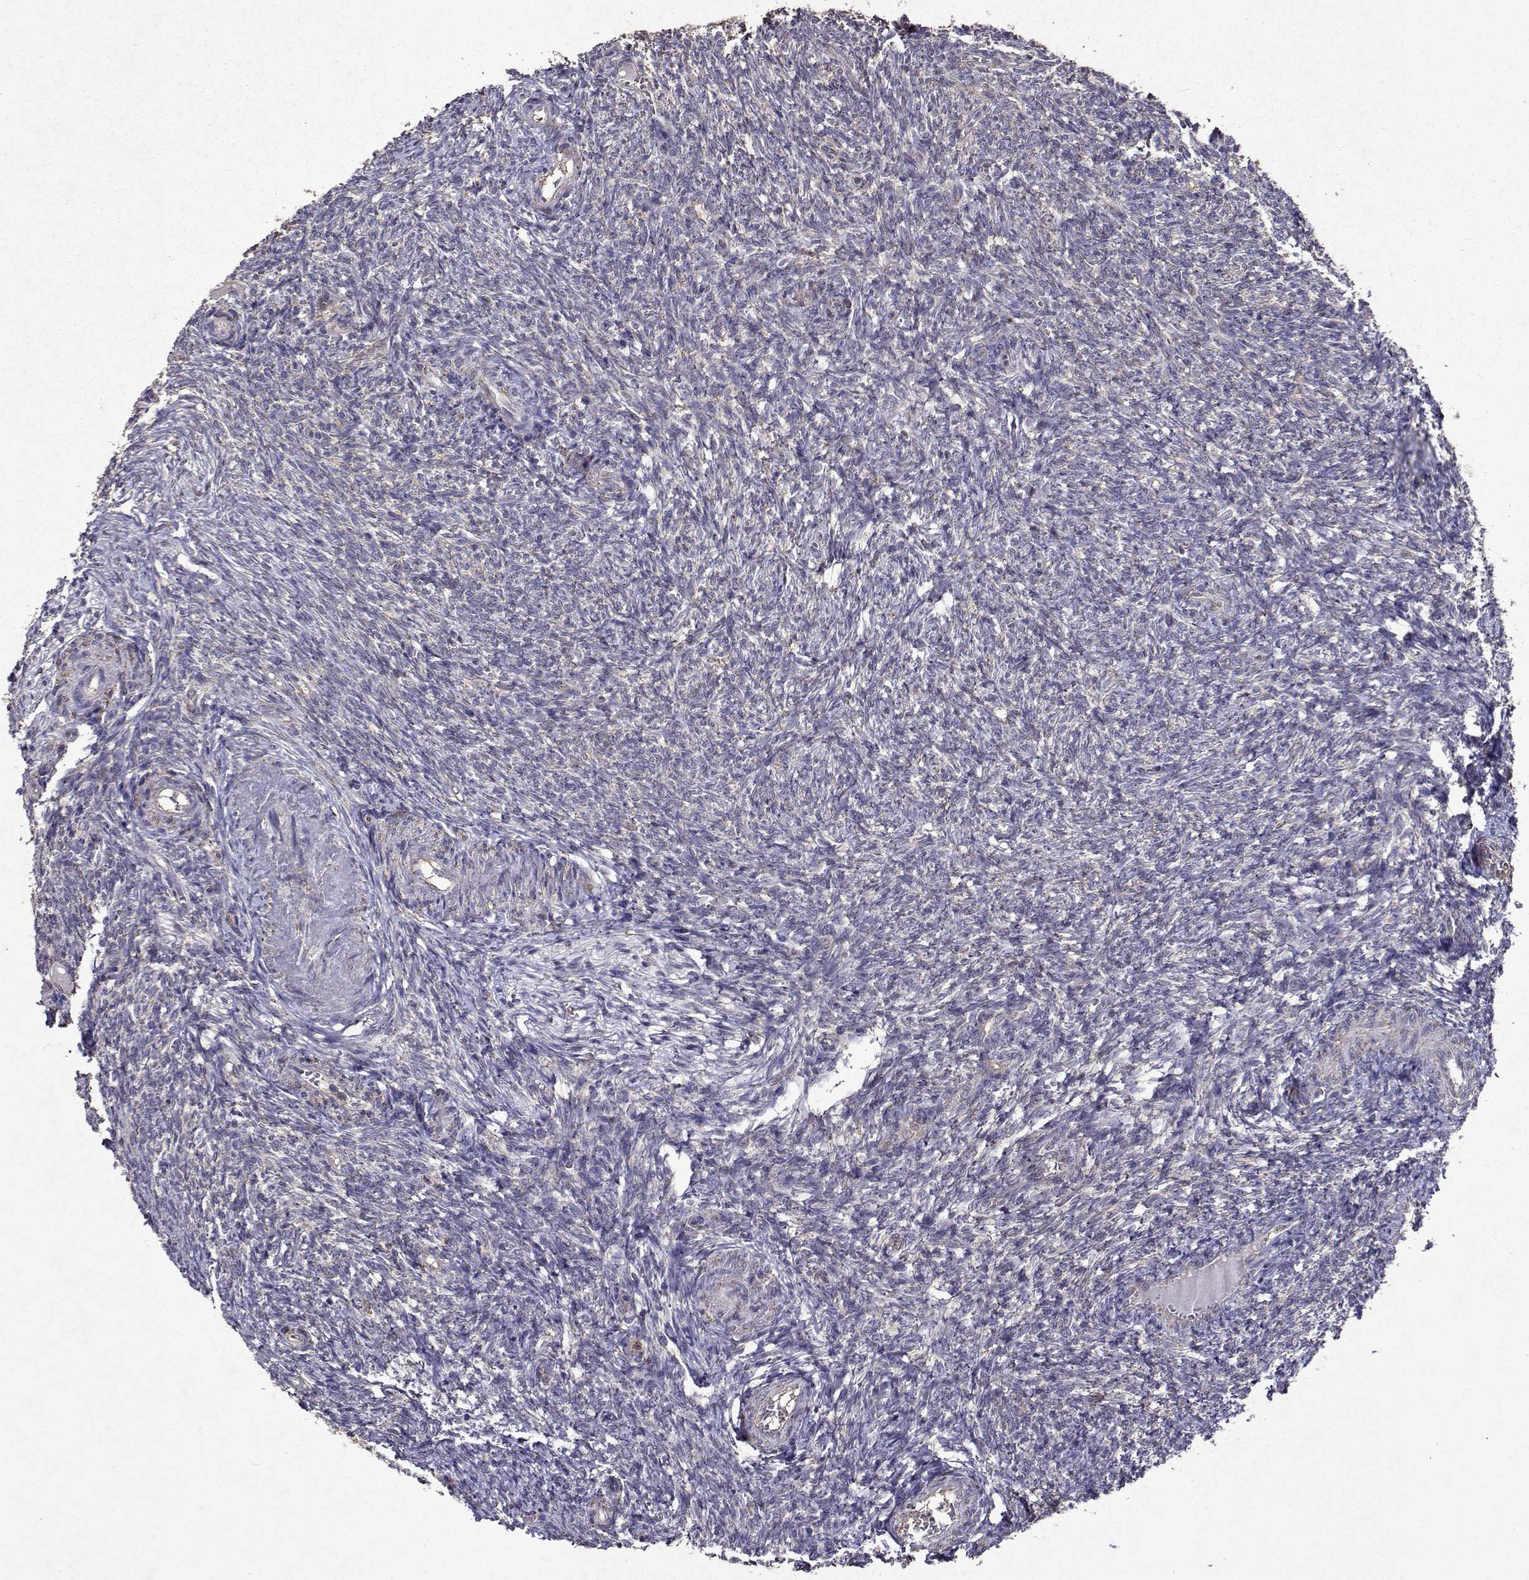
{"staining": {"intensity": "moderate", "quantity": ">75%", "location": "cytoplasmic/membranous"}, "tissue": "ovary", "cell_type": "Follicle cells", "image_type": "normal", "snomed": [{"axis": "morphology", "description": "Normal tissue, NOS"}, {"axis": "topography", "description": "Ovary"}], "caption": "High-magnification brightfield microscopy of benign ovary stained with DAB (3,3'-diaminobenzidine) (brown) and counterstained with hematoxylin (blue). follicle cells exhibit moderate cytoplasmic/membranous staining is identified in about>75% of cells. (brown staining indicates protein expression, while blue staining denotes nuclei).", "gene": "TARBP2", "patient": {"sex": "female", "age": 39}}